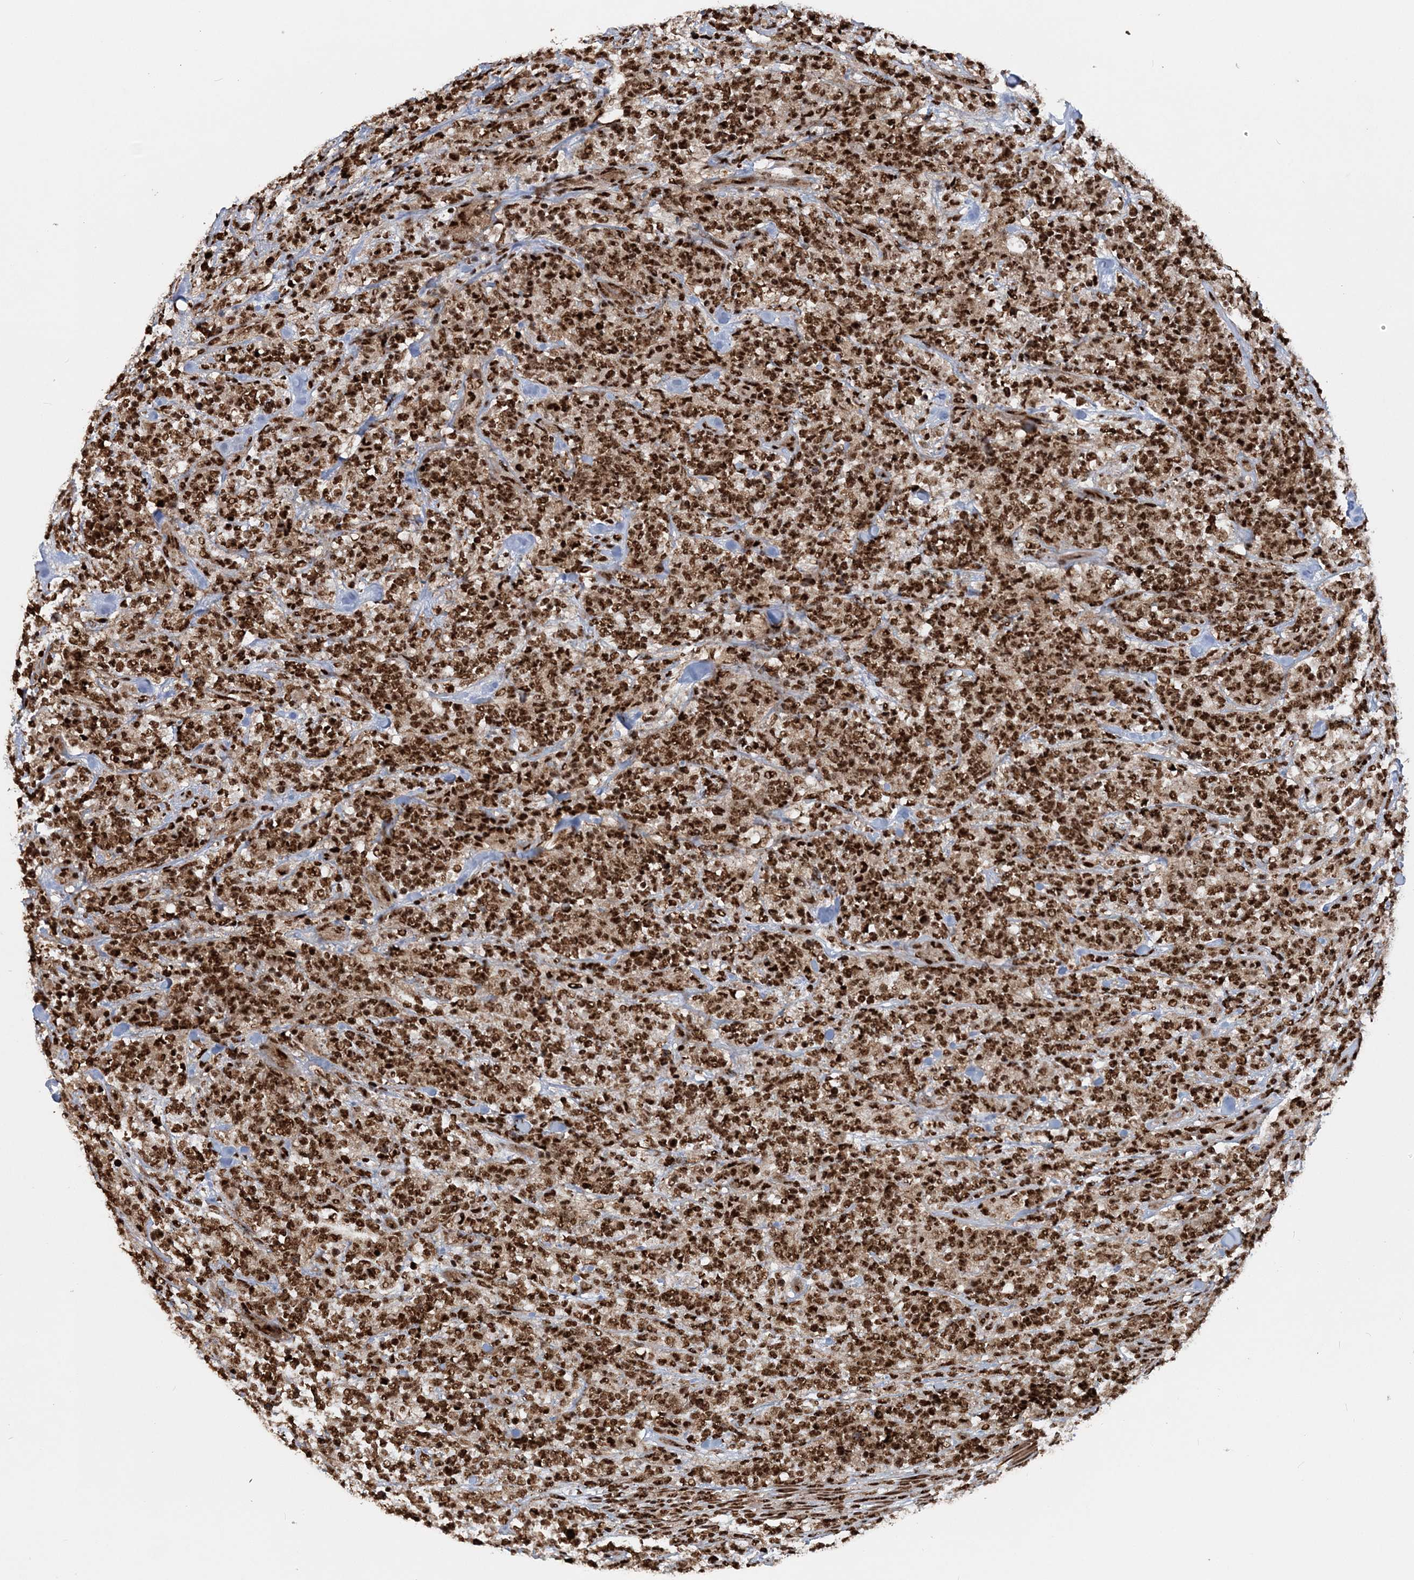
{"staining": {"intensity": "strong", "quantity": ">75%", "location": "nuclear"}, "tissue": "lymphoma", "cell_type": "Tumor cells", "image_type": "cancer", "snomed": [{"axis": "morphology", "description": "Malignant lymphoma, non-Hodgkin's type, High grade"}, {"axis": "topography", "description": "Soft tissue"}], "caption": "Immunohistochemistry image of malignant lymphoma, non-Hodgkin's type (high-grade) stained for a protein (brown), which exhibits high levels of strong nuclear staining in about >75% of tumor cells.", "gene": "EXOSC8", "patient": {"sex": "male", "age": 18}}